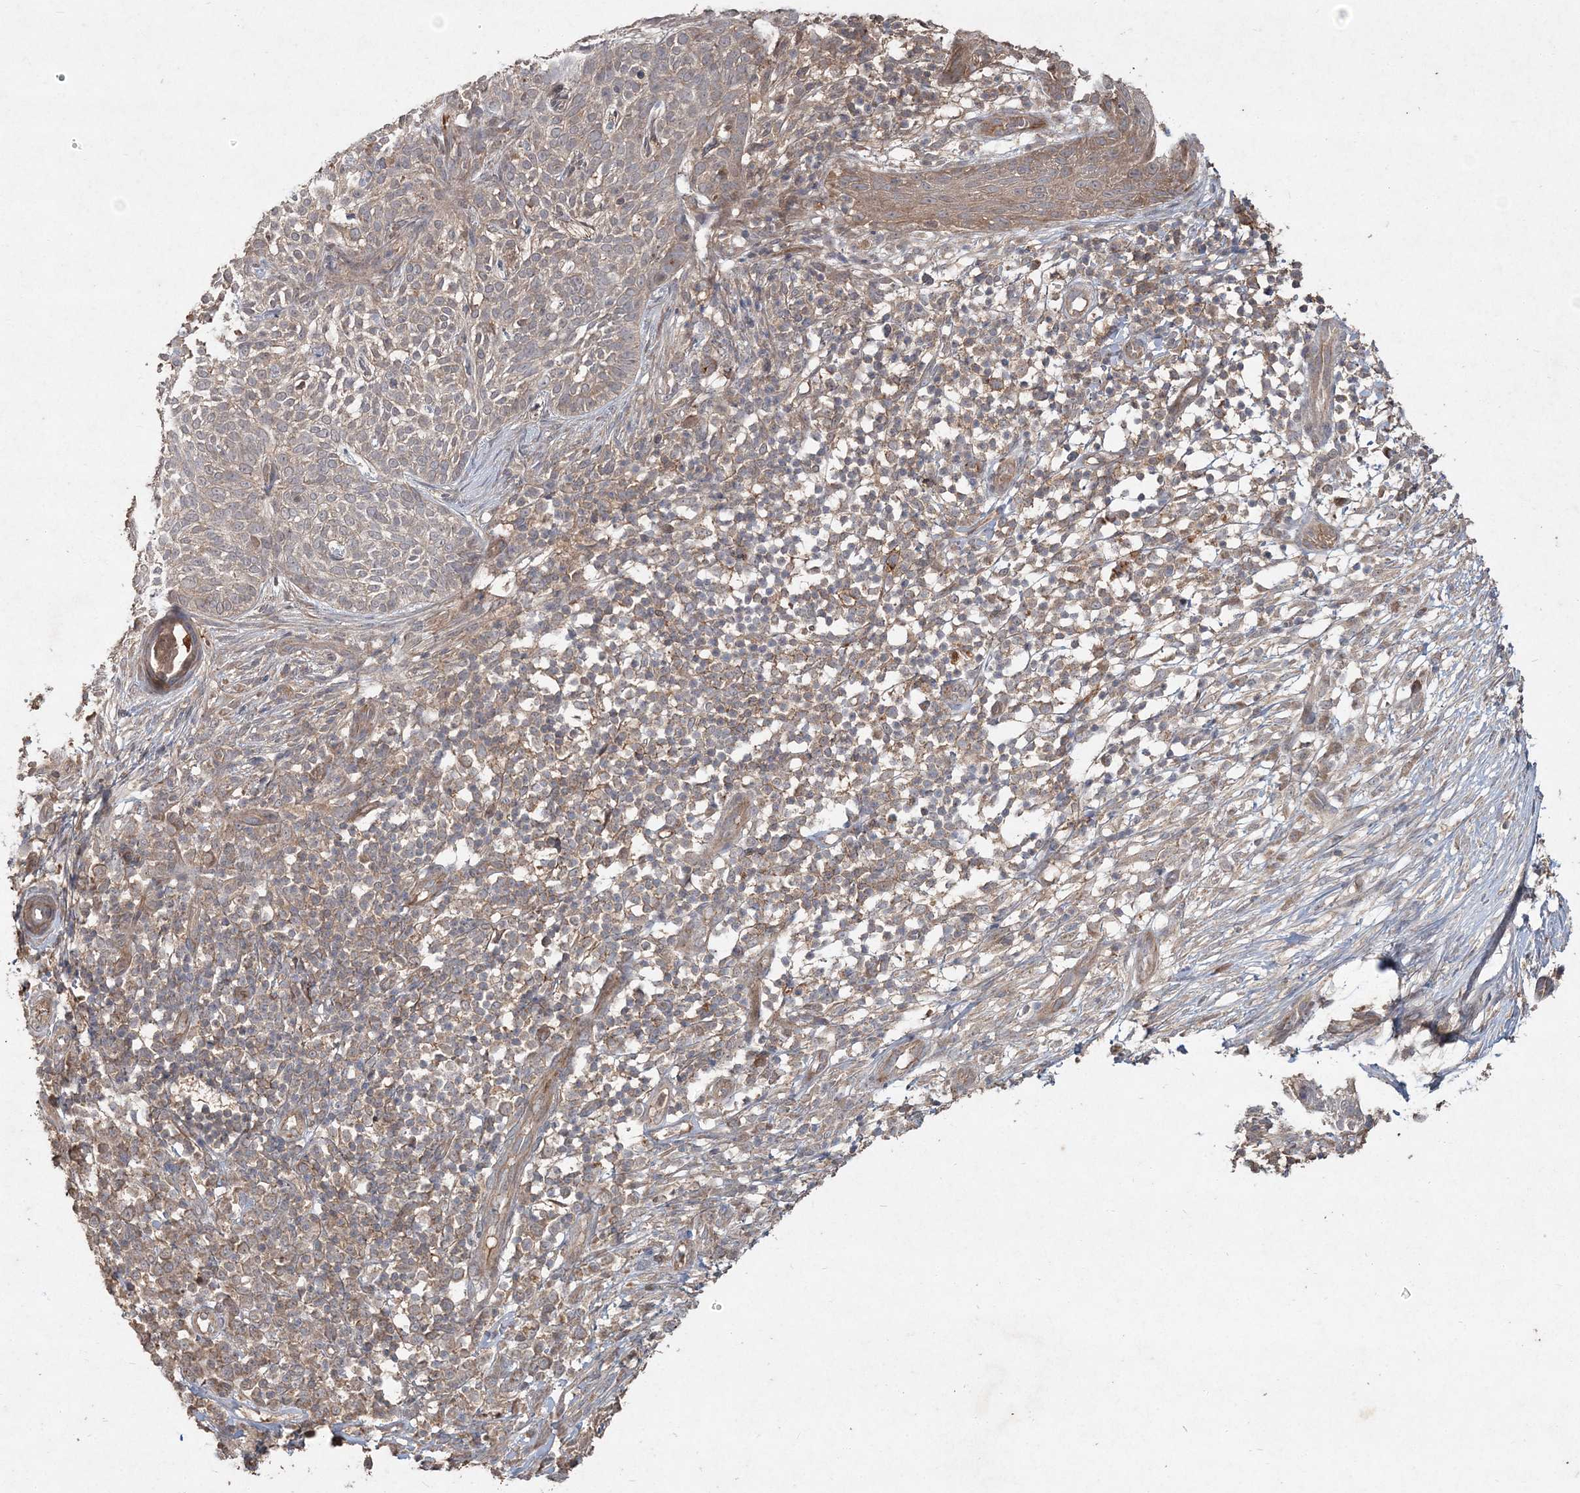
{"staining": {"intensity": "weak", "quantity": "25%-75%", "location": "cytoplasmic/membranous"}, "tissue": "skin cancer", "cell_type": "Tumor cells", "image_type": "cancer", "snomed": [{"axis": "morphology", "description": "Basal cell carcinoma"}, {"axis": "topography", "description": "Skin"}], "caption": "A brown stain highlights weak cytoplasmic/membranous staining of a protein in basal cell carcinoma (skin) tumor cells.", "gene": "SPRY1", "patient": {"sex": "female", "age": 64}}